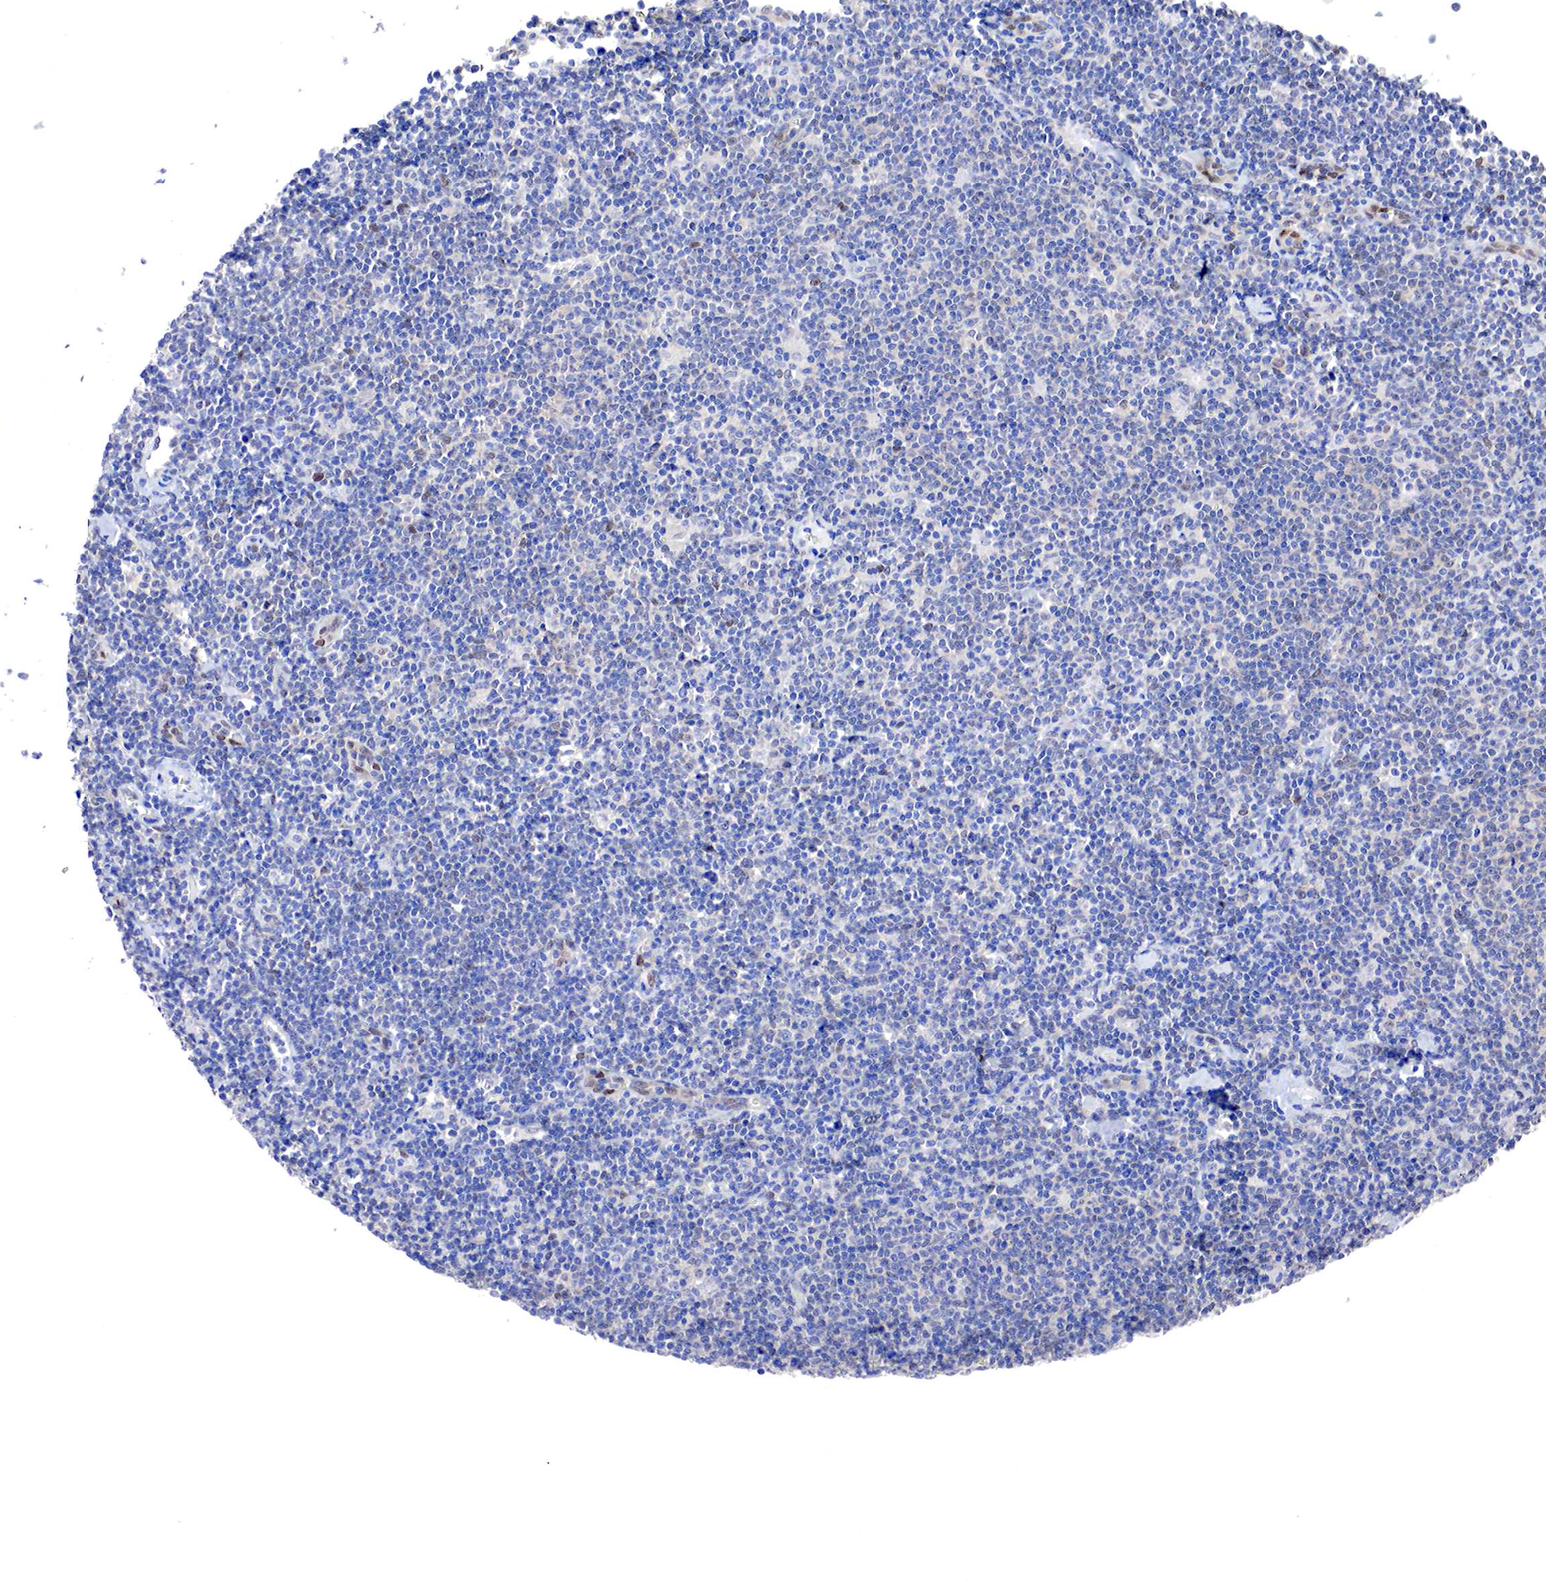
{"staining": {"intensity": "negative", "quantity": "none", "location": "none"}, "tissue": "lymphoma", "cell_type": "Tumor cells", "image_type": "cancer", "snomed": [{"axis": "morphology", "description": "Malignant lymphoma, non-Hodgkin's type, Low grade"}, {"axis": "topography", "description": "Lymph node"}], "caption": "This is an immunohistochemistry (IHC) micrograph of human malignant lymphoma, non-Hodgkin's type (low-grade). There is no staining in tumor cells.", "gene": "PABIR2", "patient": {"sex": "male", "age": 65}}